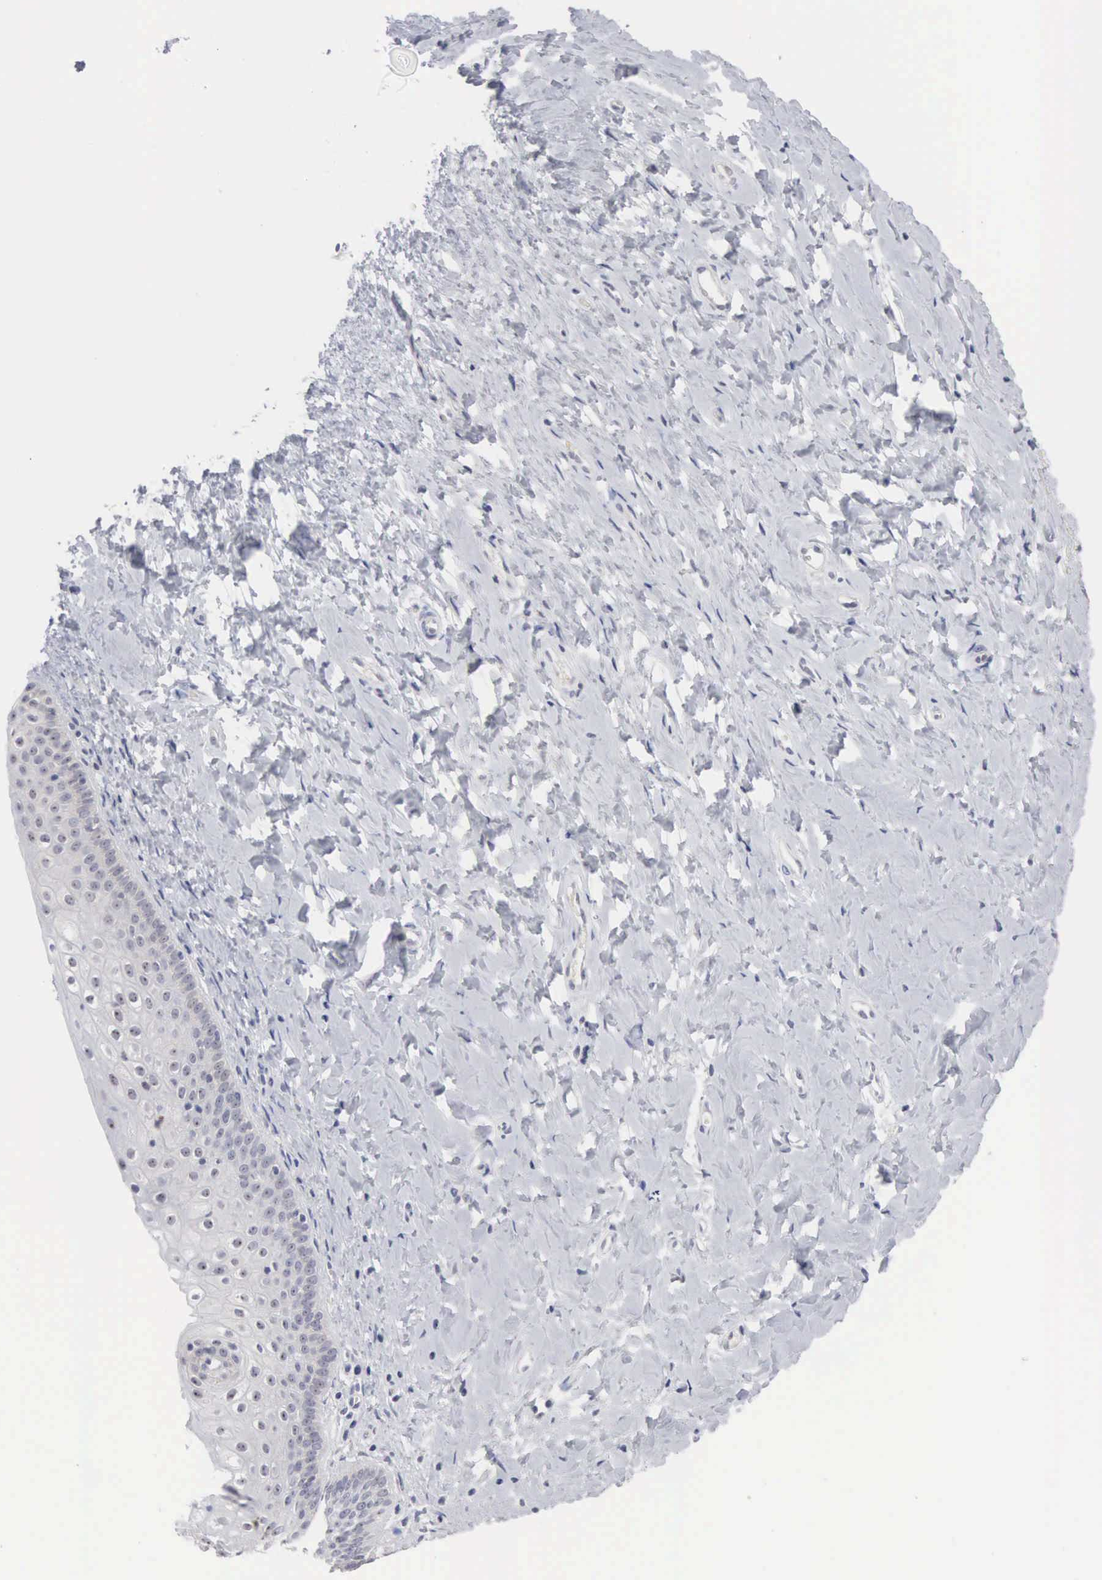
{"staining": {"intensity": "negative", "quantity": "none", "location": "none"}, "tissue": "cervix", "cell_type": "Glandular cells", "image_type": "normal", "snomed": [{"axis": "morphology", "description": "Normal tissue, NOS"}, {"axis": "topography", "description": "Cervix"}], "caption": "Glandular cells show no significant protein expression in normal cervix. (DAB immunohistochemistry visualized using brightfield microscopy, high magnification).", "gene": "ACOT4", "patient": {"sex": "female", "age": 53}}